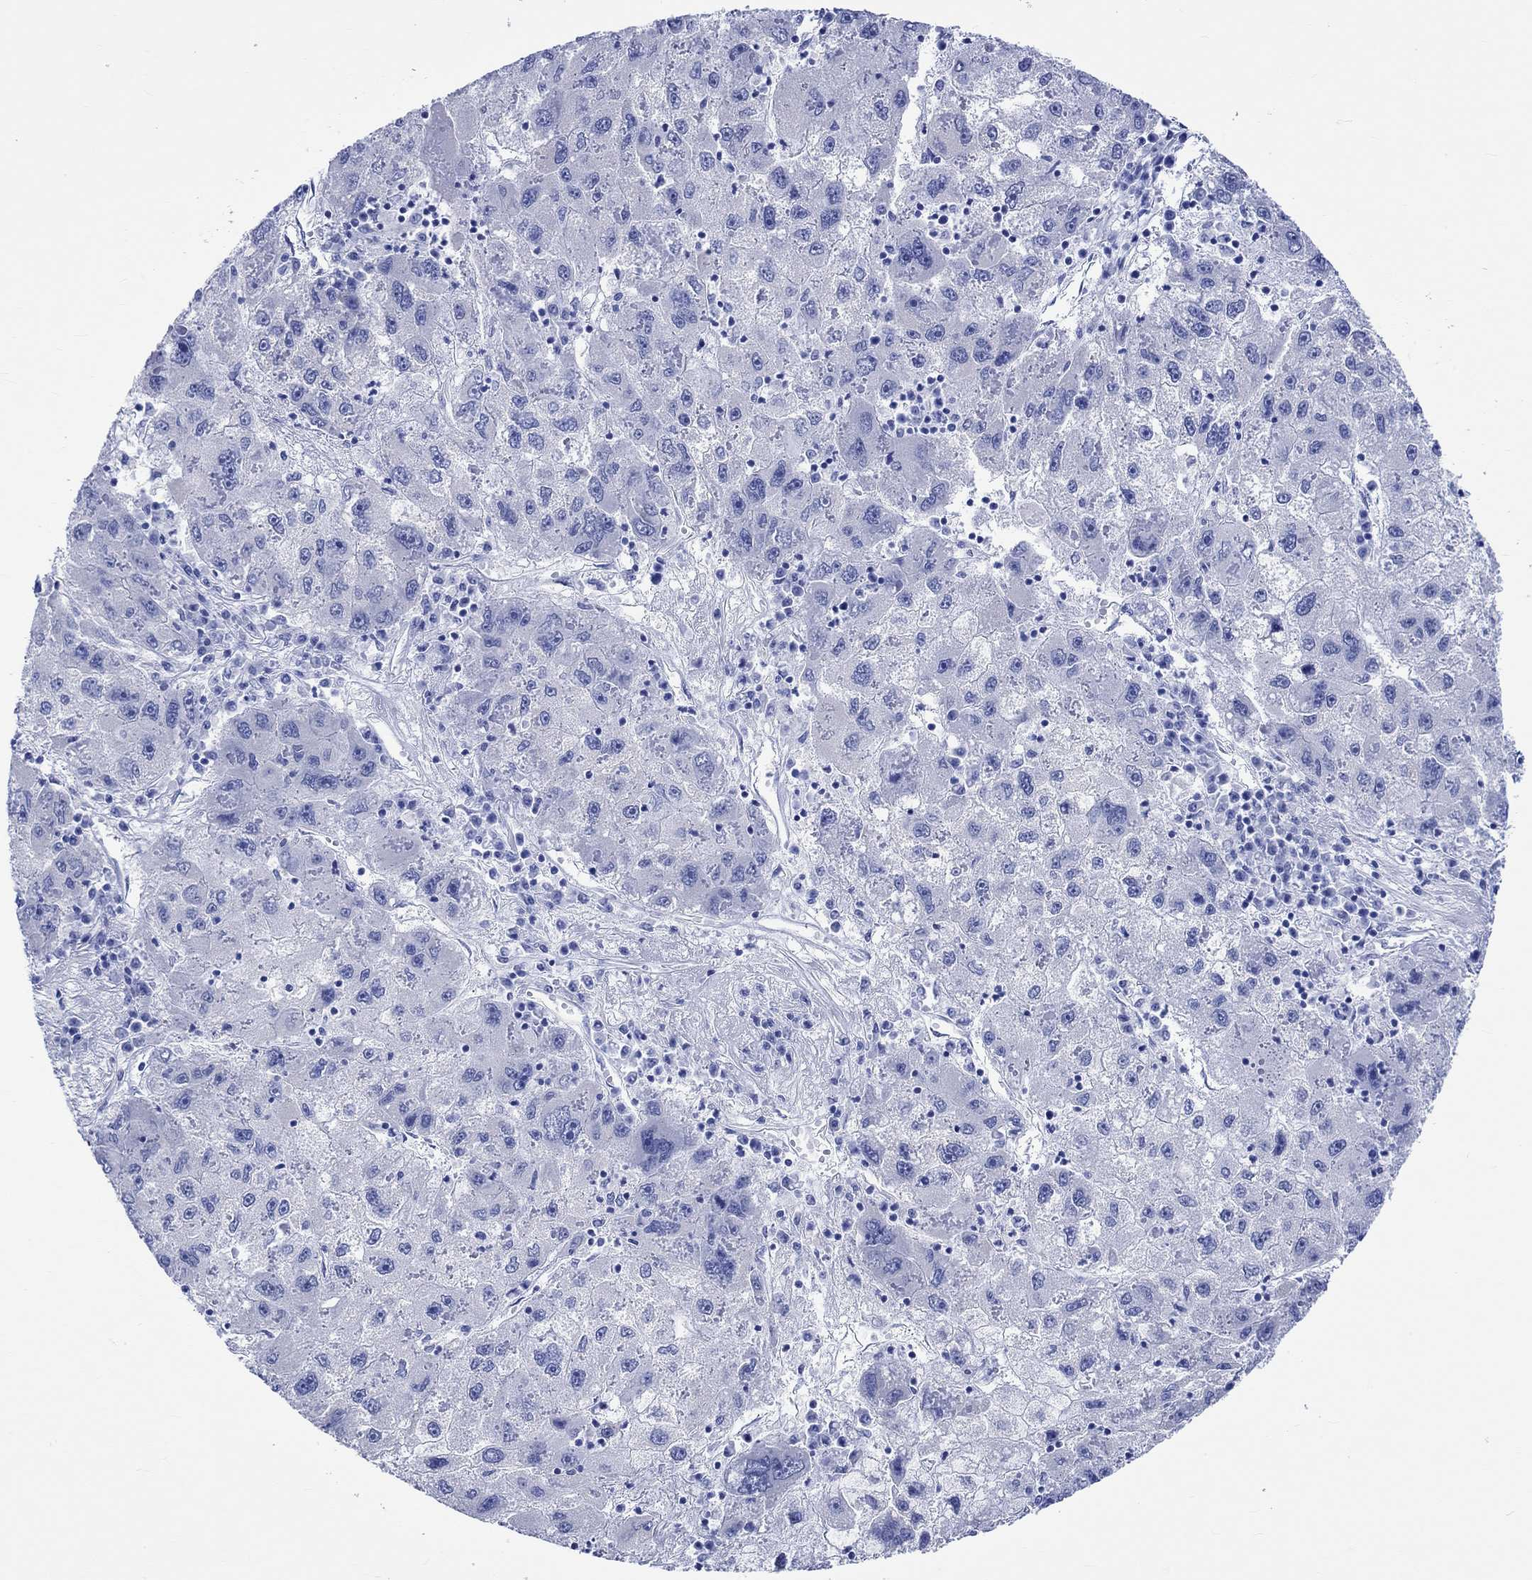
{"staining": {"intensity": "negative", "quantity": "none", "location": "none"}, "tissue": "liver cancer", "cell_type": "Tumor cells", "image_type": "cancer", "snomed": [{"axis": "morphology", "description": "Carcinoma, Hepatocellular, NOS"}, {"axis": "topography", "description": "Liver"}], "caption": "DAB (3,3'-diaminobenzidine) immunohistochemical staining of human liver cancer (hepatocellular carcinoma) exhibits no significant staining in tumor cells. (DAB IHC, high magnification).", "gene": "HARBI1", "patient": {"sex": "male", "age": 75}}